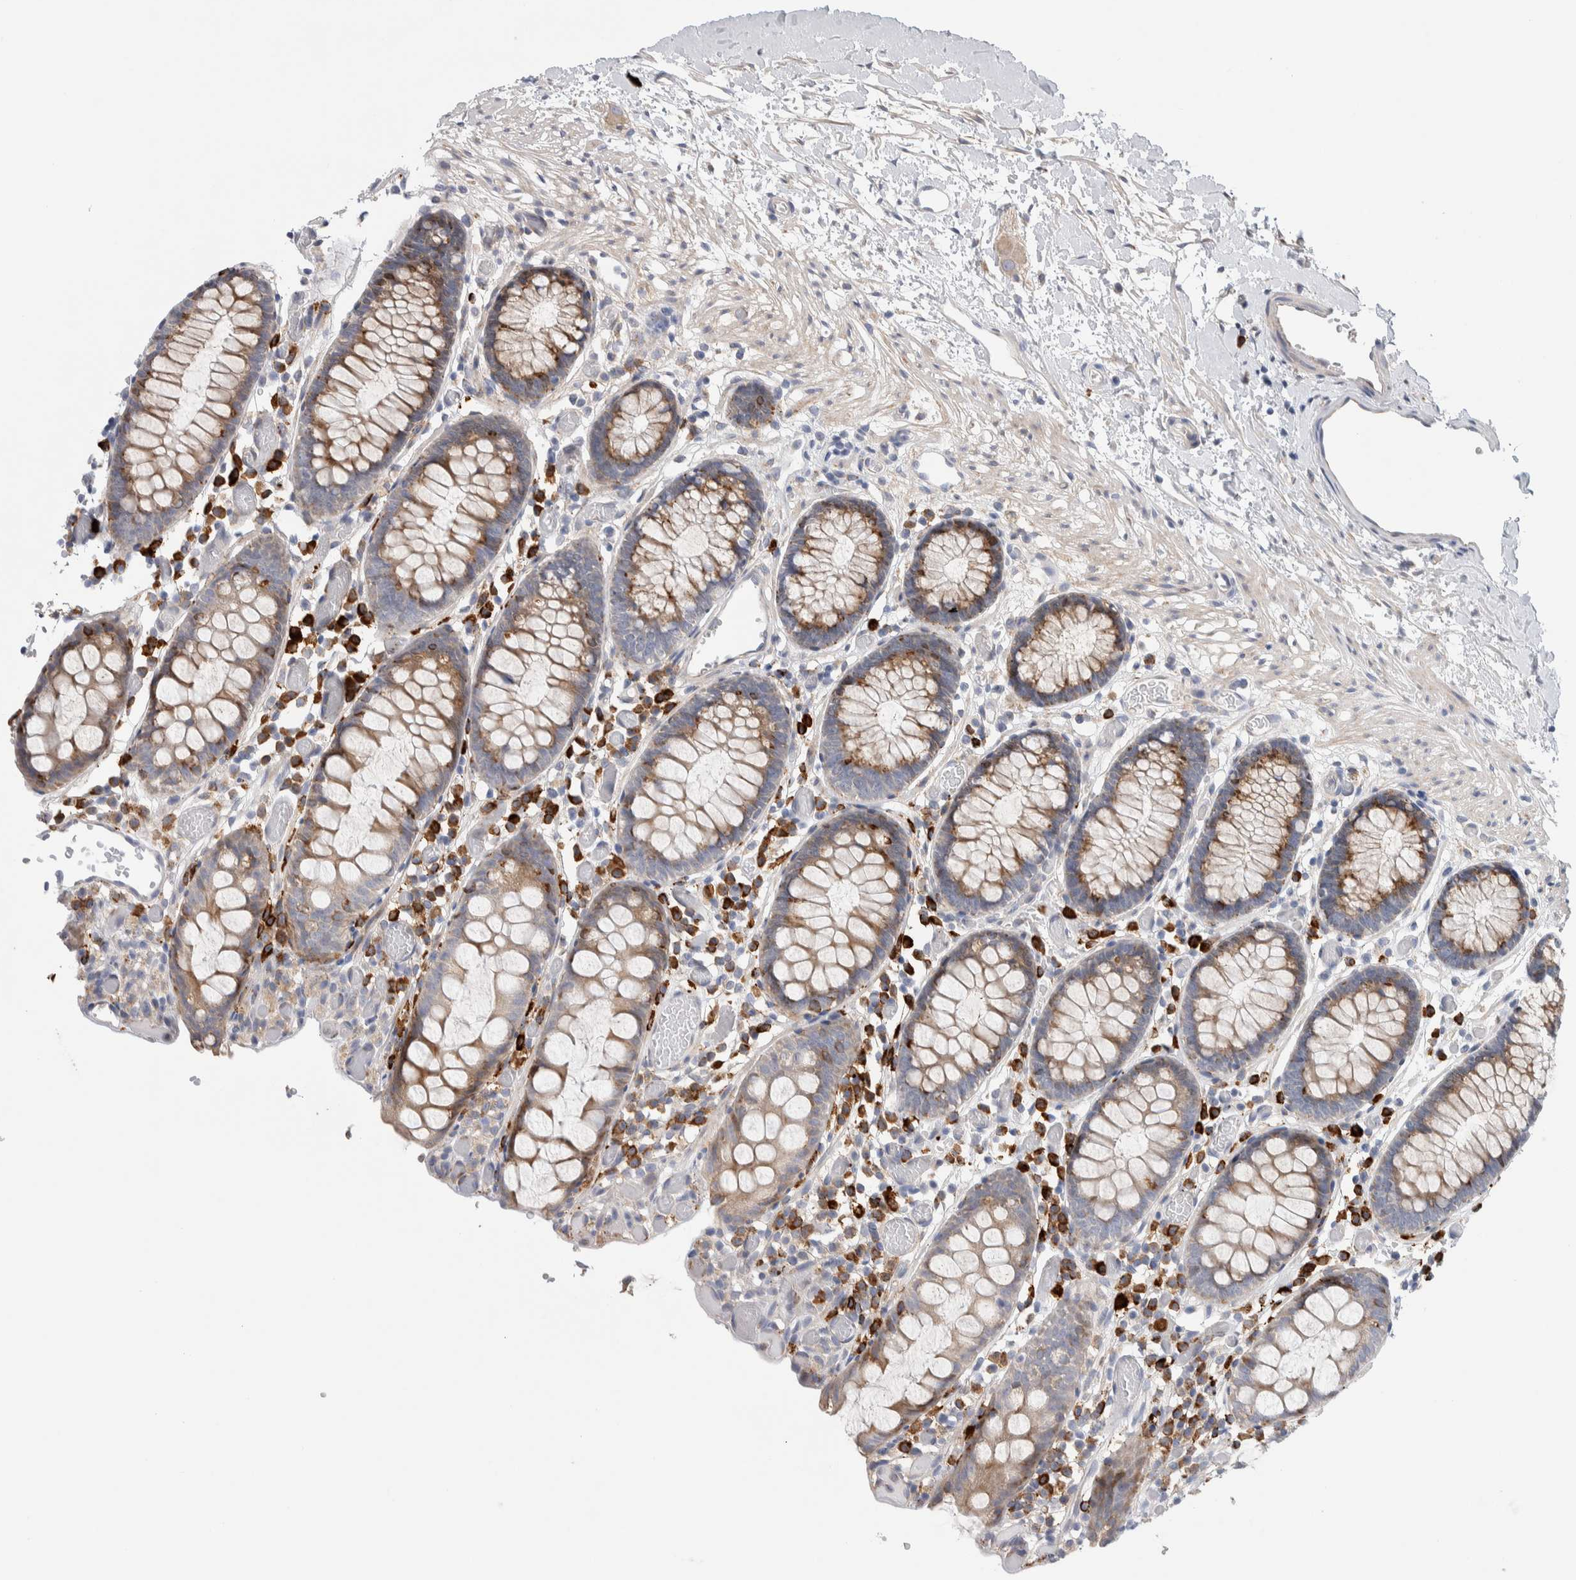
{"staining": {"intensity": "weak", "quantity": "25%-75%", "location": "cytoplasmic/membranous"}, "tissue": "colon", "cell_type": "Endothelial cells", "image_type": "normal", "snomed": [{"axis": "morphology", "description": "Normal tissue, NOS"}, {"axis": "topography", "description": "Colon"}], "caption": "This is a photomicrograph of immunohistochemistry (IHC) staining of benign colon, which shows weak staining in the cytoplasmic/membranous of endothelial cells.", "gene": "ENGASE", "patient": {"sex": "male", "age": 14}}